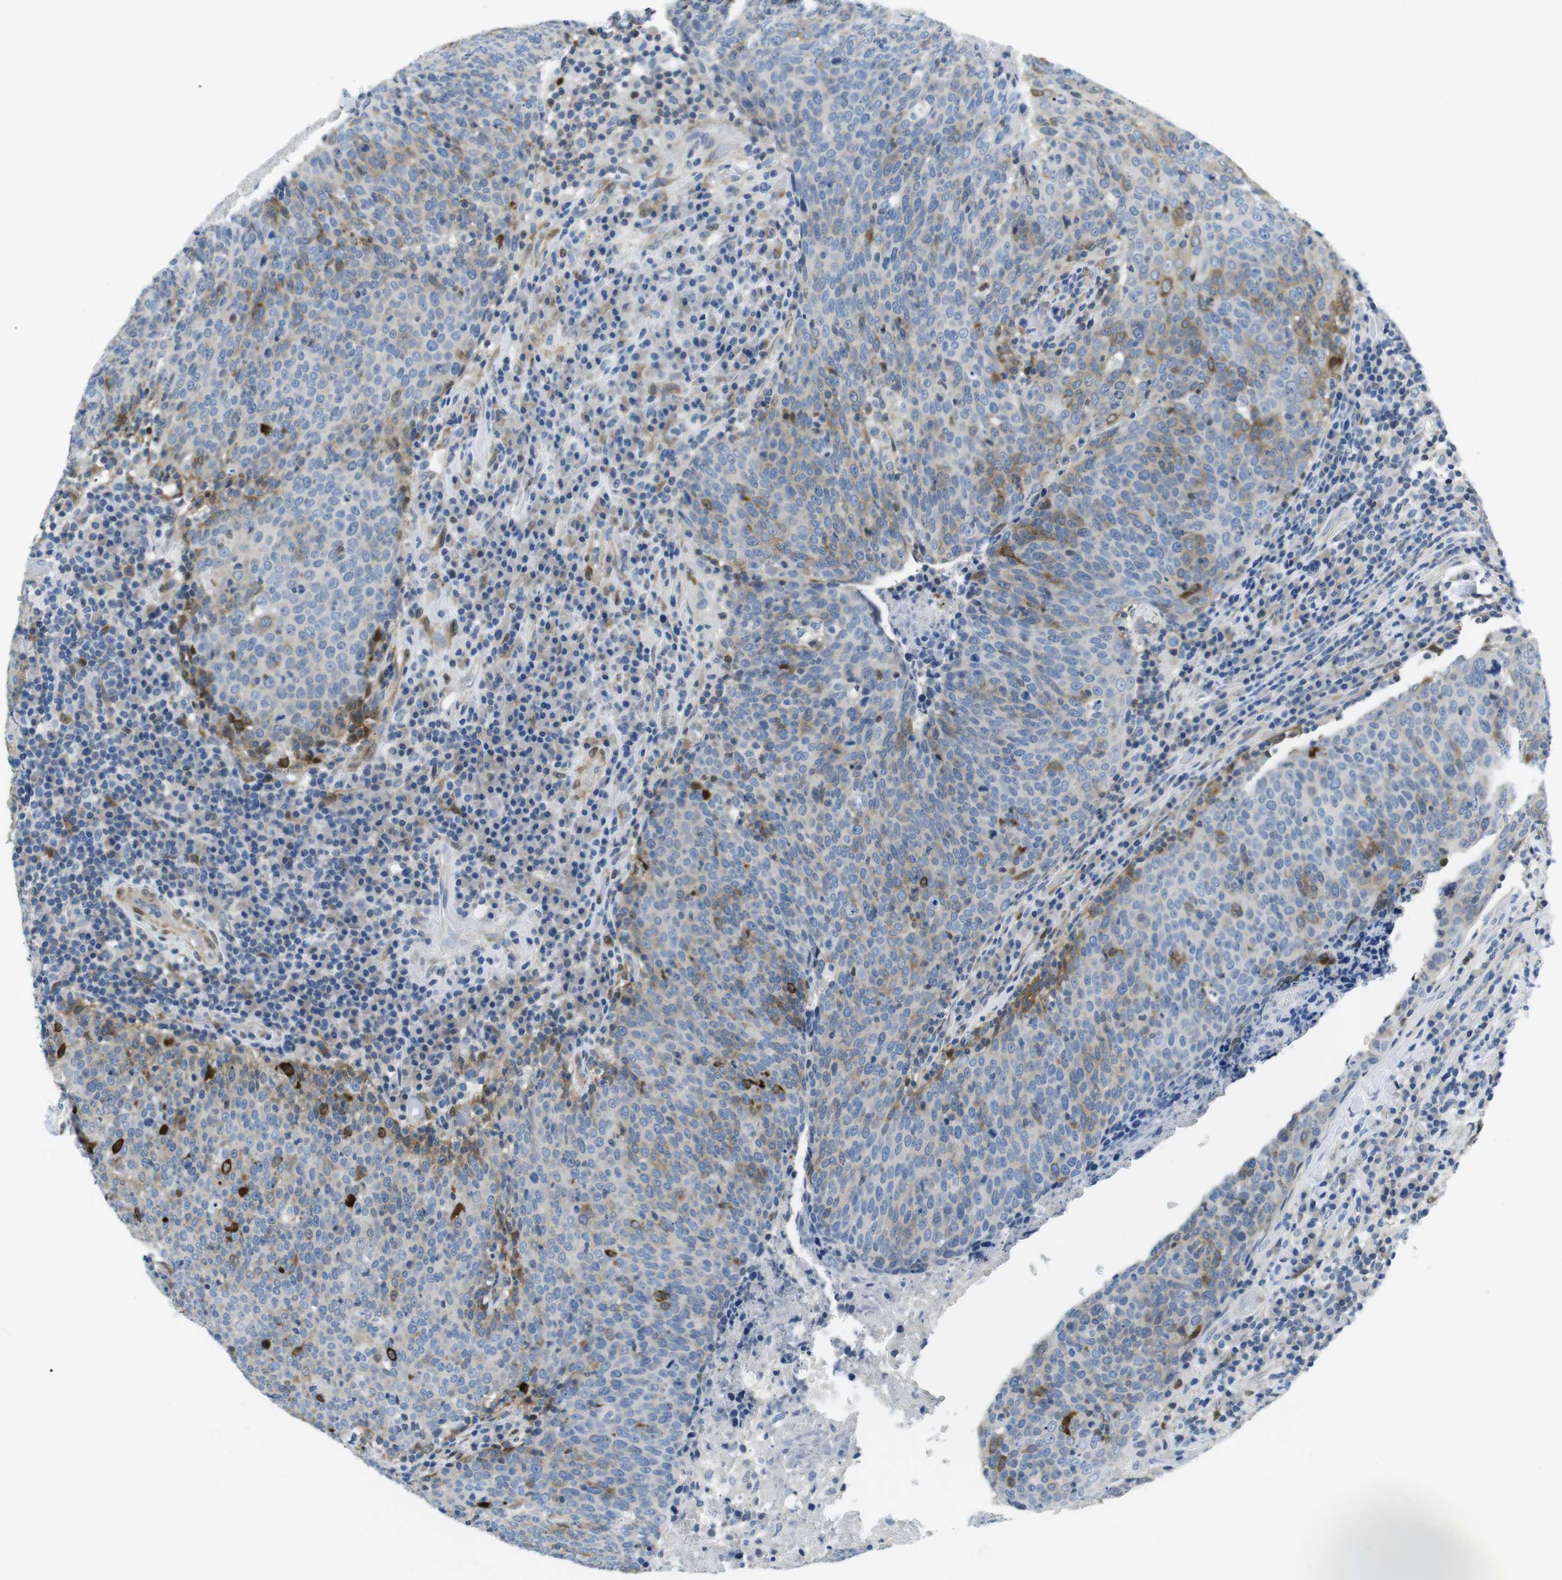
{"staining": {"intensity": "moderate", "quantity": "25%-75%", "location": "cytoplasmic/membranous"}, "tissue": "head and neck cancer", "cell_type": "Tumor cells", "image_type": "cancer", "snomed": [{"axis": "morphology", "description": "Squamous cell carcinoma, NOS"}, {"axis": "morphology", "description": "Squamous cell carcinoma, metastatic, NOS"}, {"axis": "topography", "description": "Lymph node"}, {"axis": "topography", "description": "Head-Neck"}], "caption": "A medium amount of moderate cytoplasmic/membranous expression is seen in approximately 25%-75% of tumor cells in head and neck cancer (squamous cell carcinoma) tissue. Immunohistochemistry (ihc) stains the protein of interest in brown and the nuclei are stained blue.", "gene": "PHLDA1", "patient": {"sex": "male", "age": 62}}